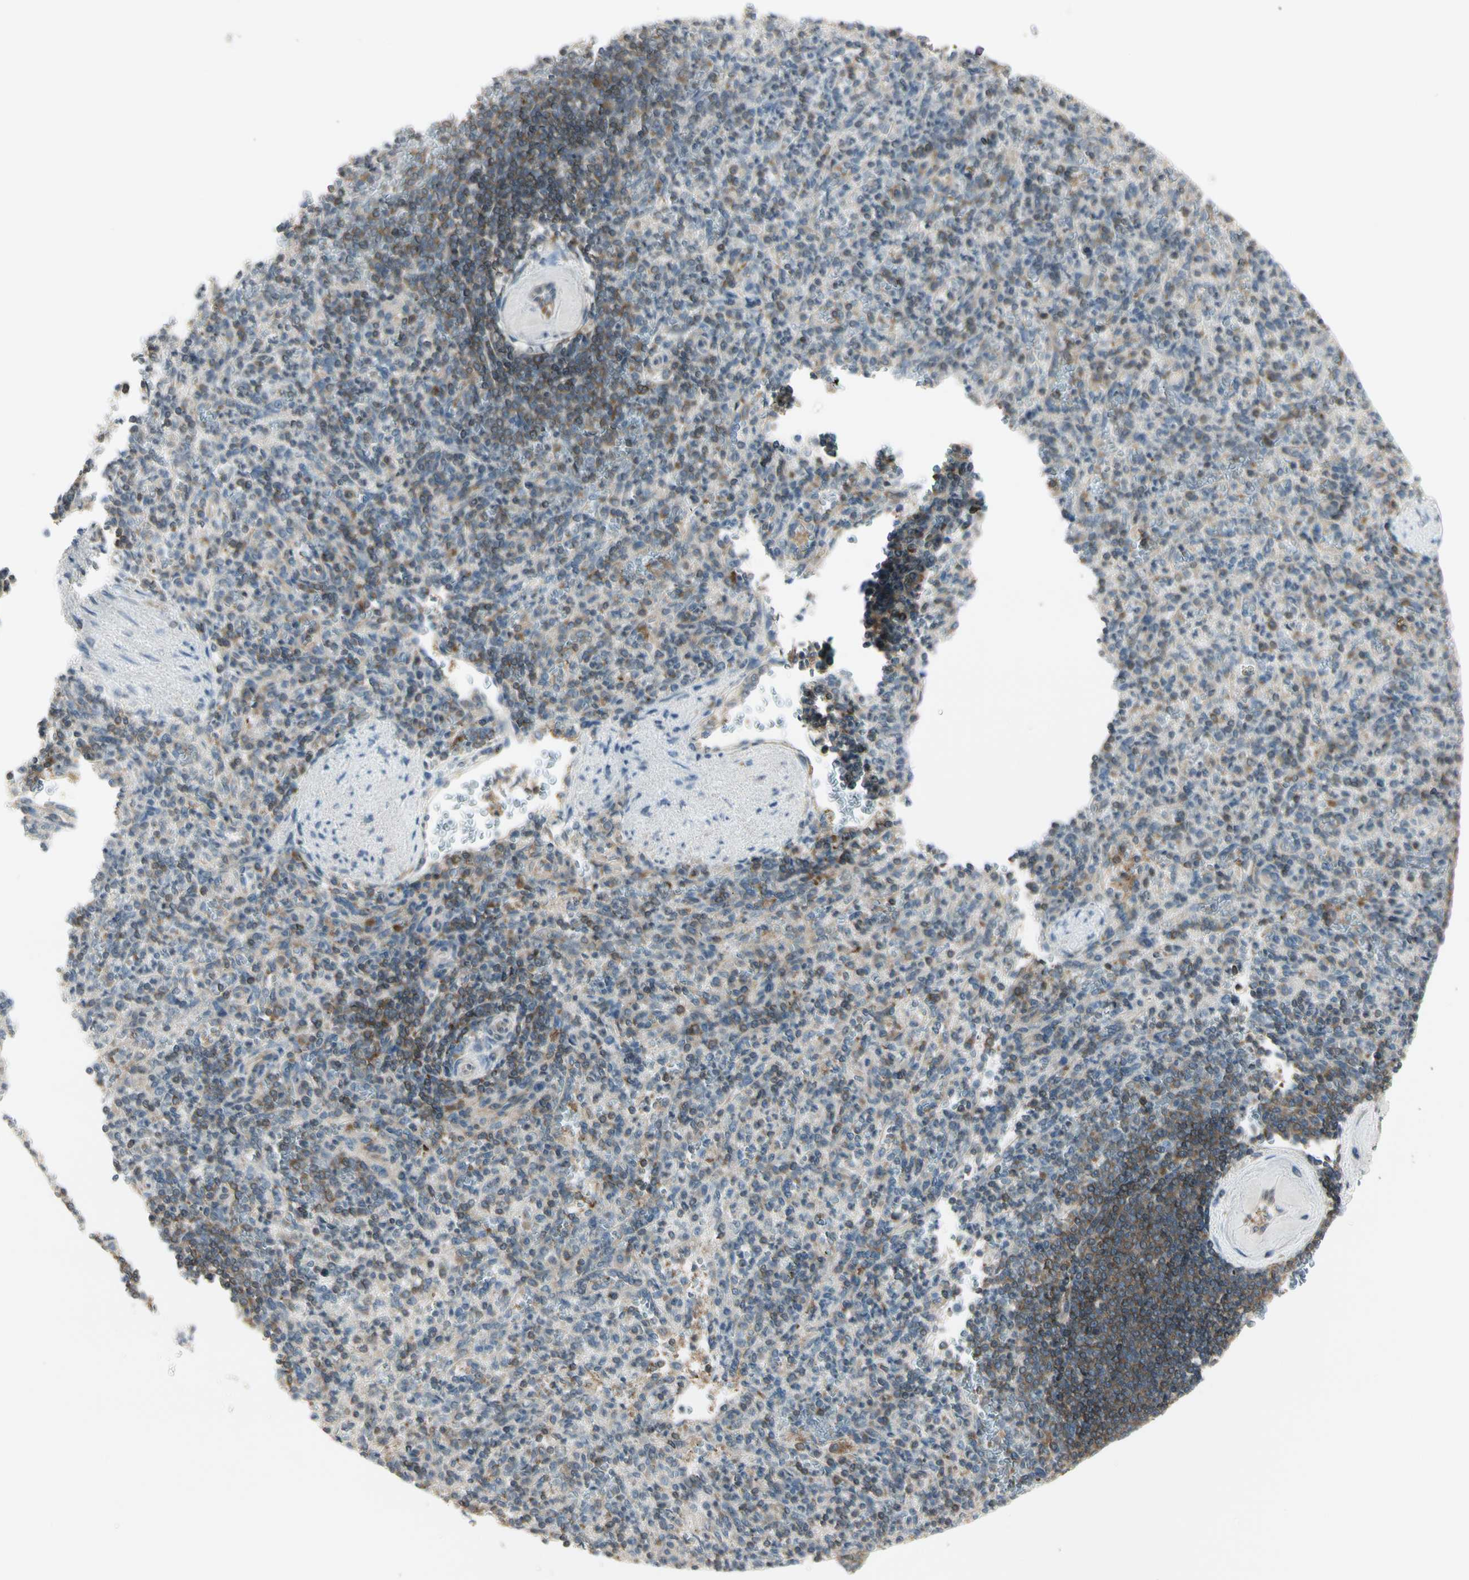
{"staining": {"intensity": "moderate", "quantity": "25%-75%", "location": "cytoplasmic/membranous"}, "tissue": "spleen", "cell_type": "Cells in red pulp", "image_type": "normal", "snomed": [{"axis": "morphology", "description": "Normal tissue, NOS"}, {"axis": "topography", "description": "Spleen"}], "caption": "A brown stain shows moderate cytoplasmic/membranous expression of a protein in cells in red pulp of benign human spleen. Using DAB (3,3'-diaminobenzidine) (brown) and hematoxylin (blue) stains, captured at high magnification using brightfield microscopy.", "gene": "OXSR1", "patient": {"sex": "female", "age": 74}}